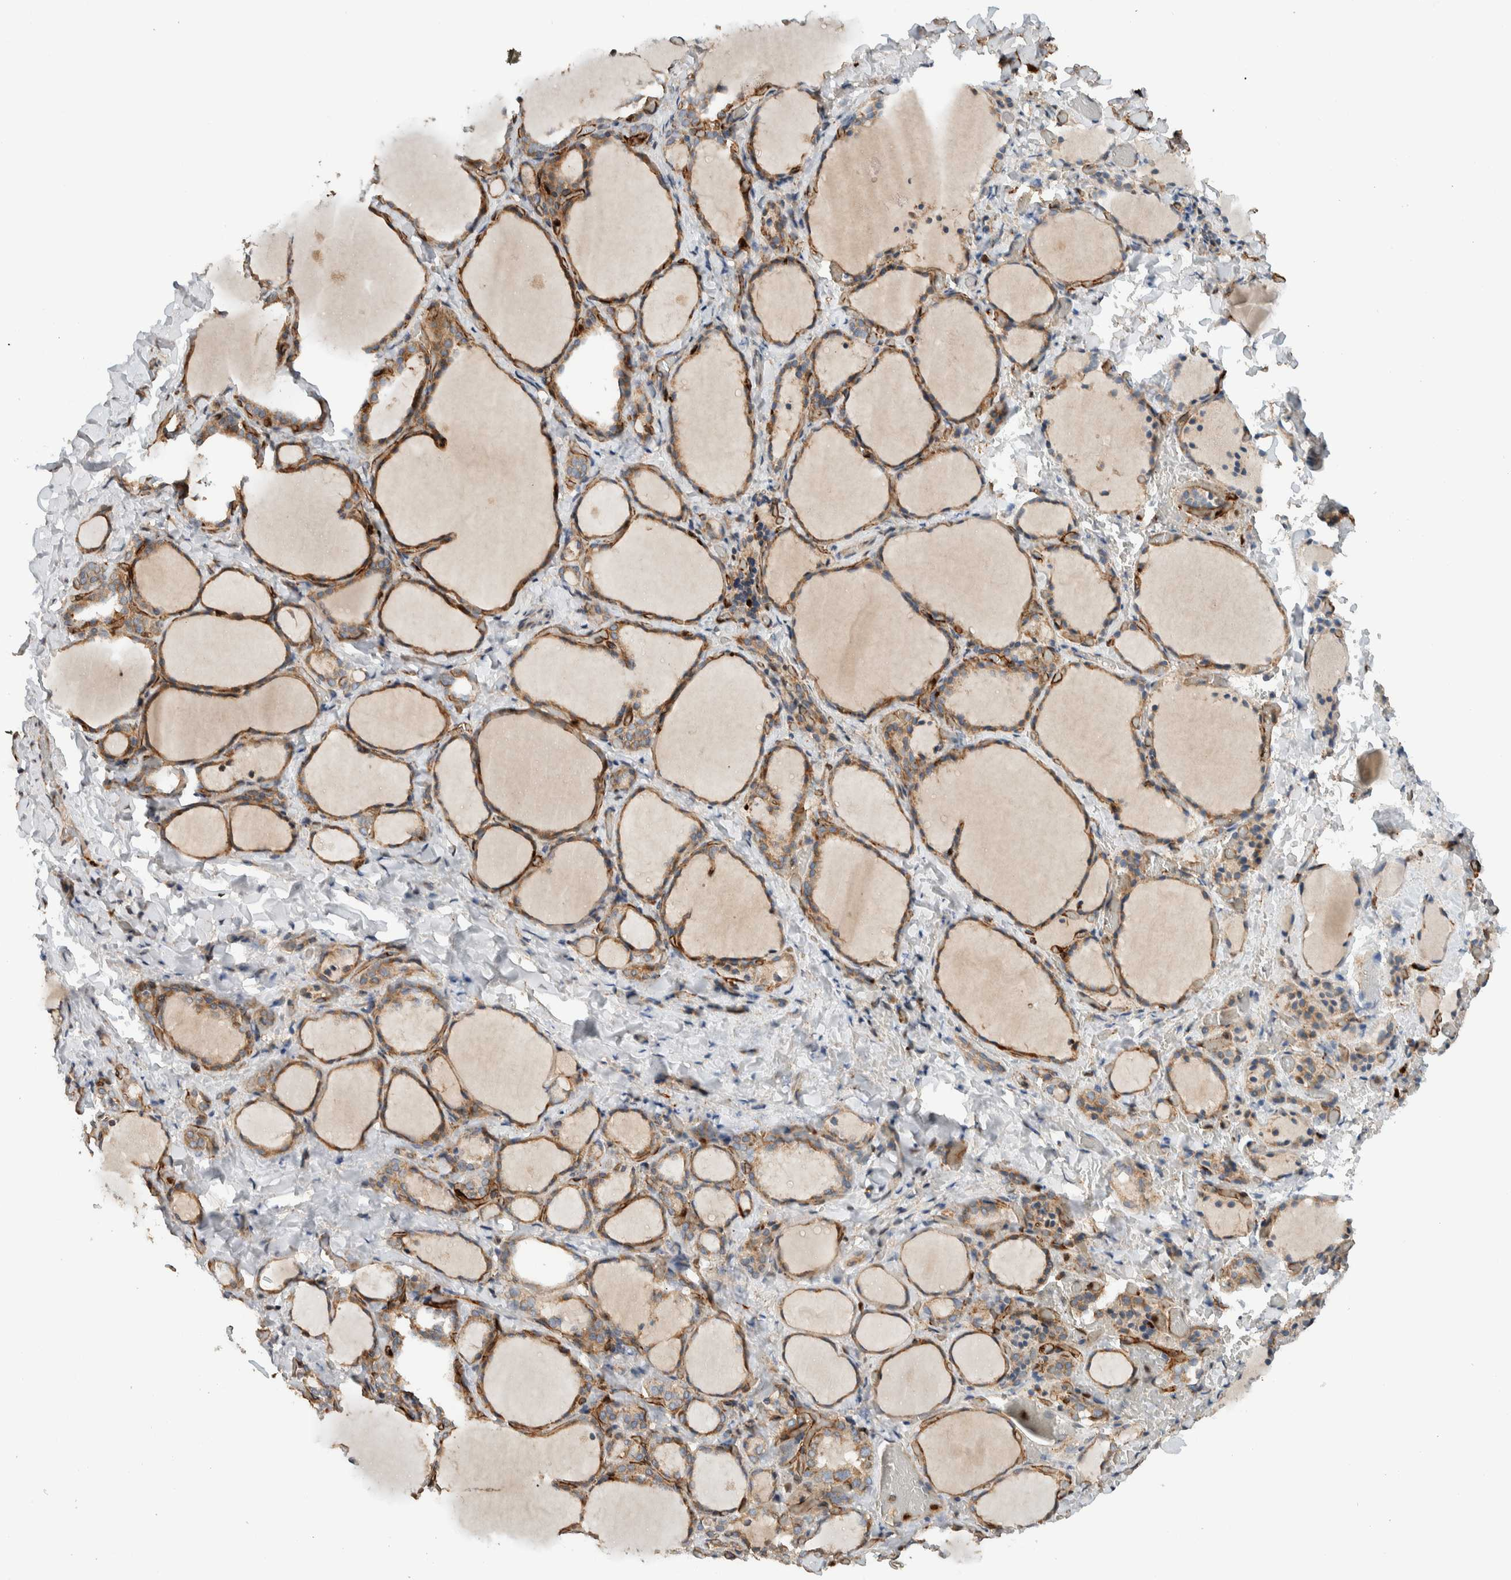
{"staining": {"intensity": "moderate", "quantity": ">75%", "location": "cytoplasmic/membranous"}, "tissue": "thyroid gland", "cell_type": "Glandular cells", "image_type": "normal", "snomed": [{"axis": "morphology", "description": "Normal tissue, NOS"}, {"axis": "morphology", "description": "Papillary adenocarcinoma, NOS"}, {"axis": "topography", "description": "Thyroid gland"}], "caption": "This micrograph displays benign thyroid gland stained with IHC to label a protein in brown. The cytoplasmic/membranous of glandular cells show moderate positivity for the protein. Nuclei are counter-stained blue.", "gene": "VPS53", "patient": {"sex": "female", "age": 30}}